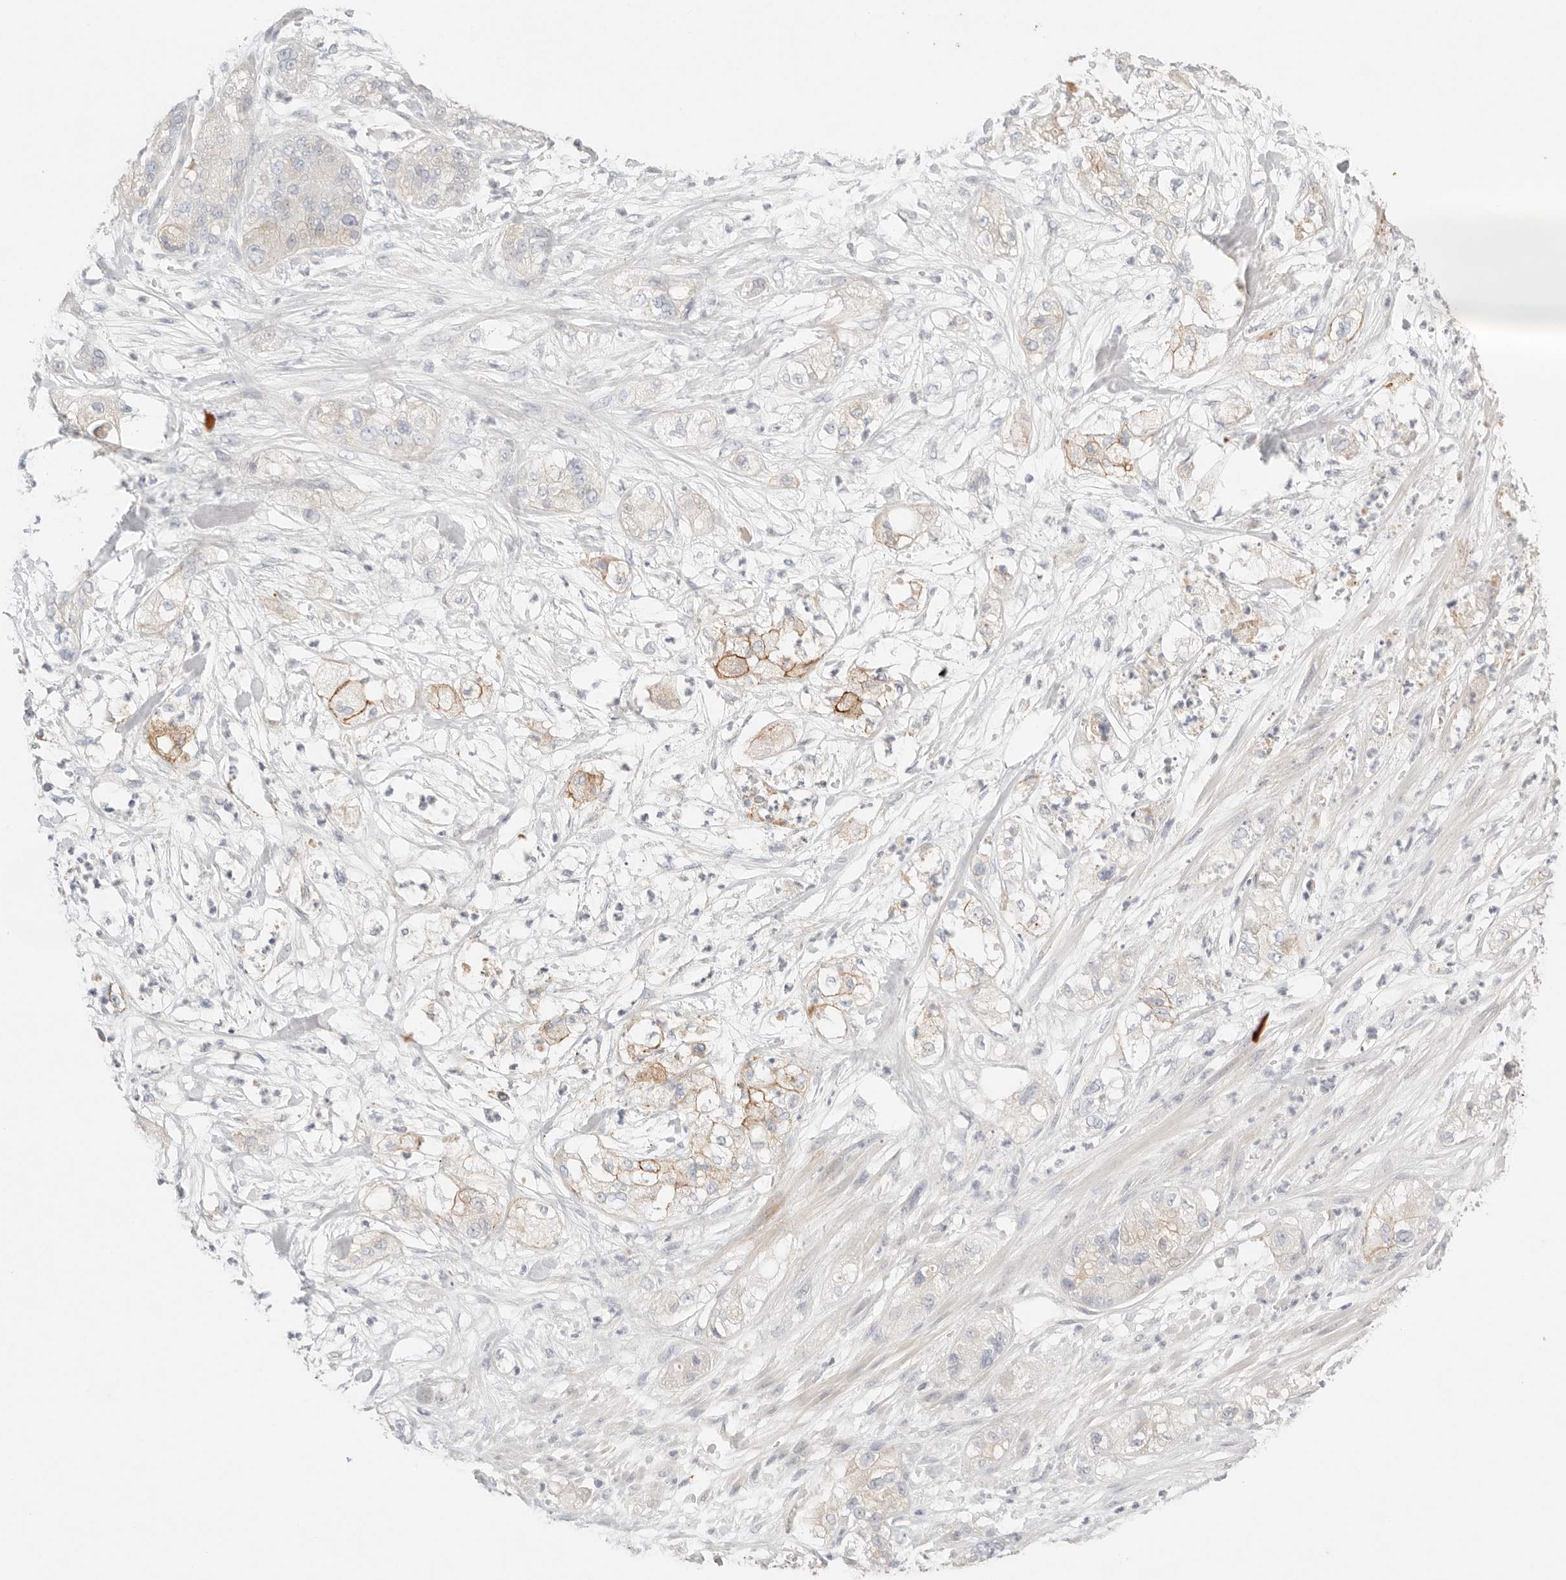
{"staining": {"intensity": "moderate", "quantity": "<25%", "location": "cytoplasmic/membranous"}, "tissue": "pancreatic cancer", "cell_type": "Tumor cells", "image_type": "cancer", "snomed": [{"axis": "morphology", "description": "Adenocarcinoma, NOS"}, {"axis": "topography", "description": "Pancreas"}], "caption": "Protein expression analysis of human adenocarcinoma (pancreatic) reveals moderate cytoplasmic/membranous positivity in about <25% of tumor cells.", "gene": "CEP120", "patient": {"sex": "female", "age": 78}}